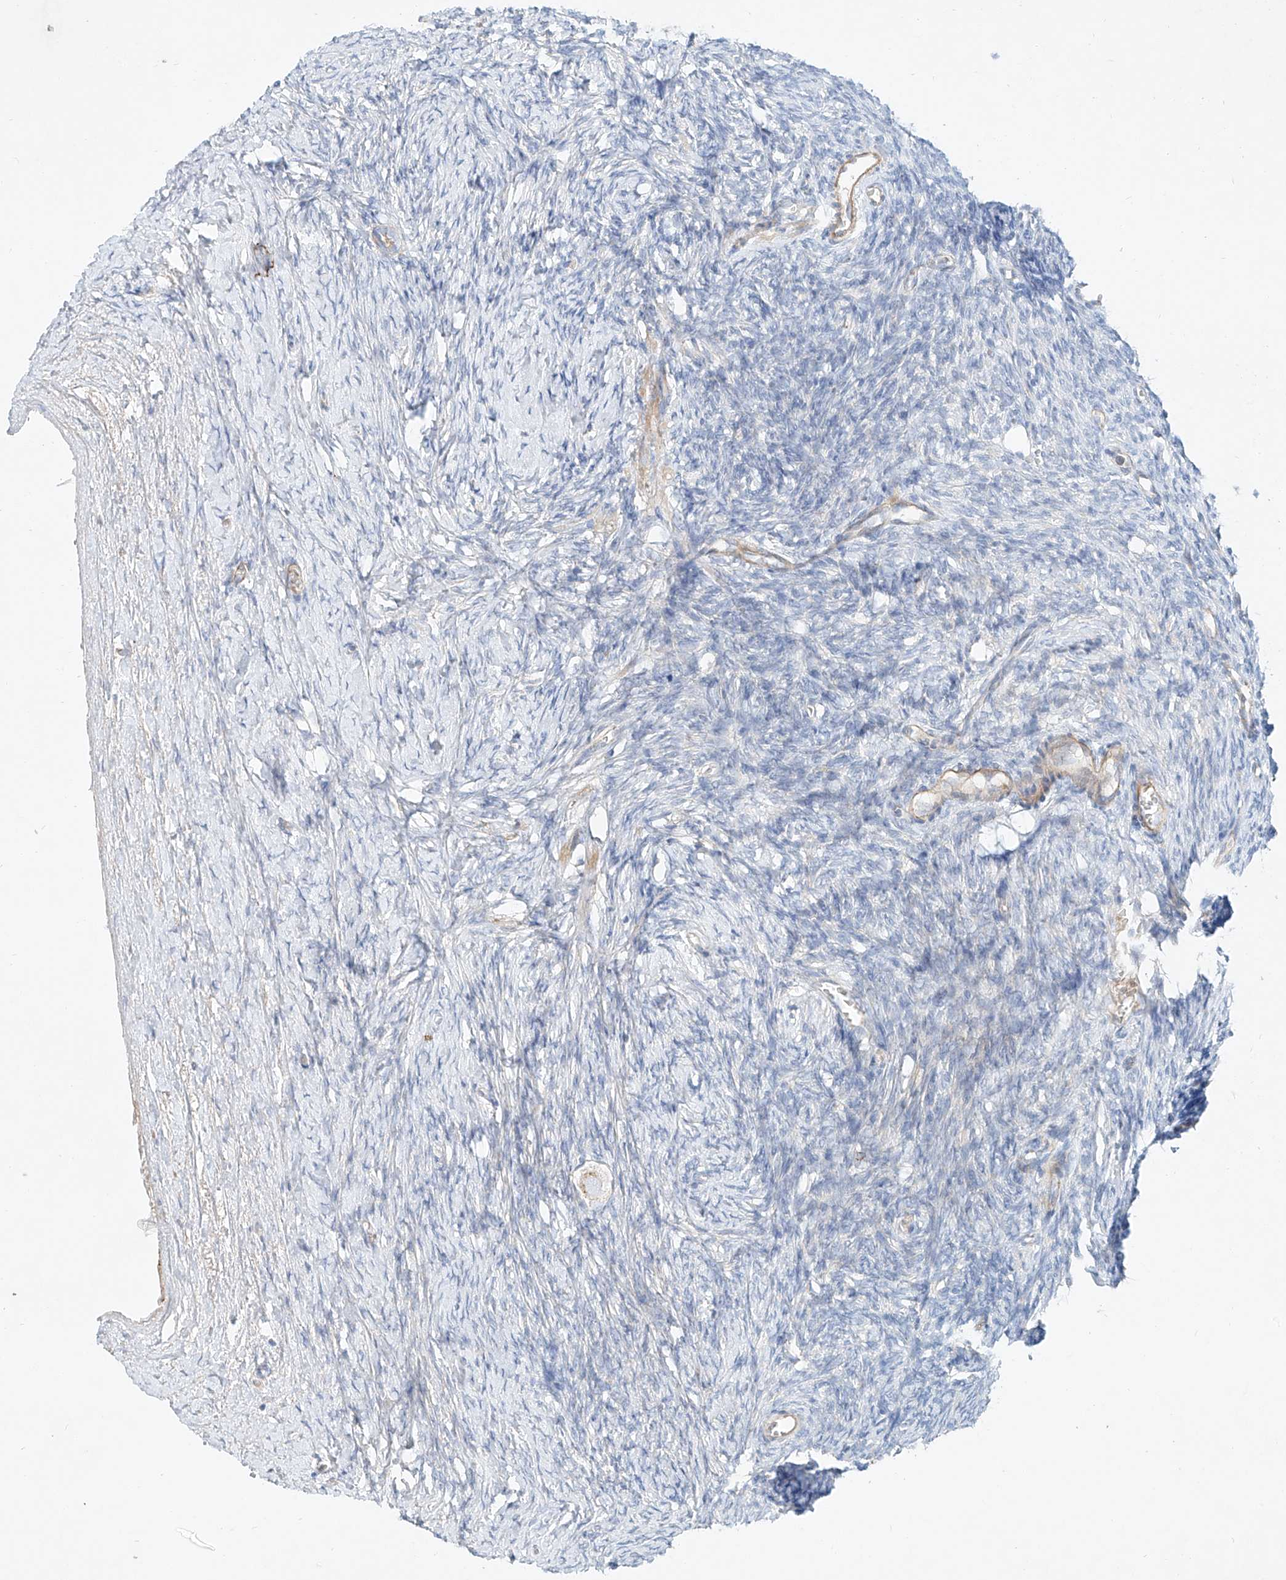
{"staining": {"intensity": "moderate", "quantity": "<25%", "location": "cytoplasmic/membranous"}, "tissue": "ovary", "cell_type": "Follicle cells", "image_type": "normal", "snomed": [{"axis": "morphology", "description": "Normal tissue, NOS"}, {"axis": "morphology", "description": "Developmental malformation"}, {"axis": "topography", "description": "Ovary"}], "caption": "Brown immunohistochemical staining in benign human ovary reveals moderate cytoplasmic/membranous positivity in about <25% of follicle cells.", "gene": "AJM1", "patient": {"sex": "female", "age": 39}}